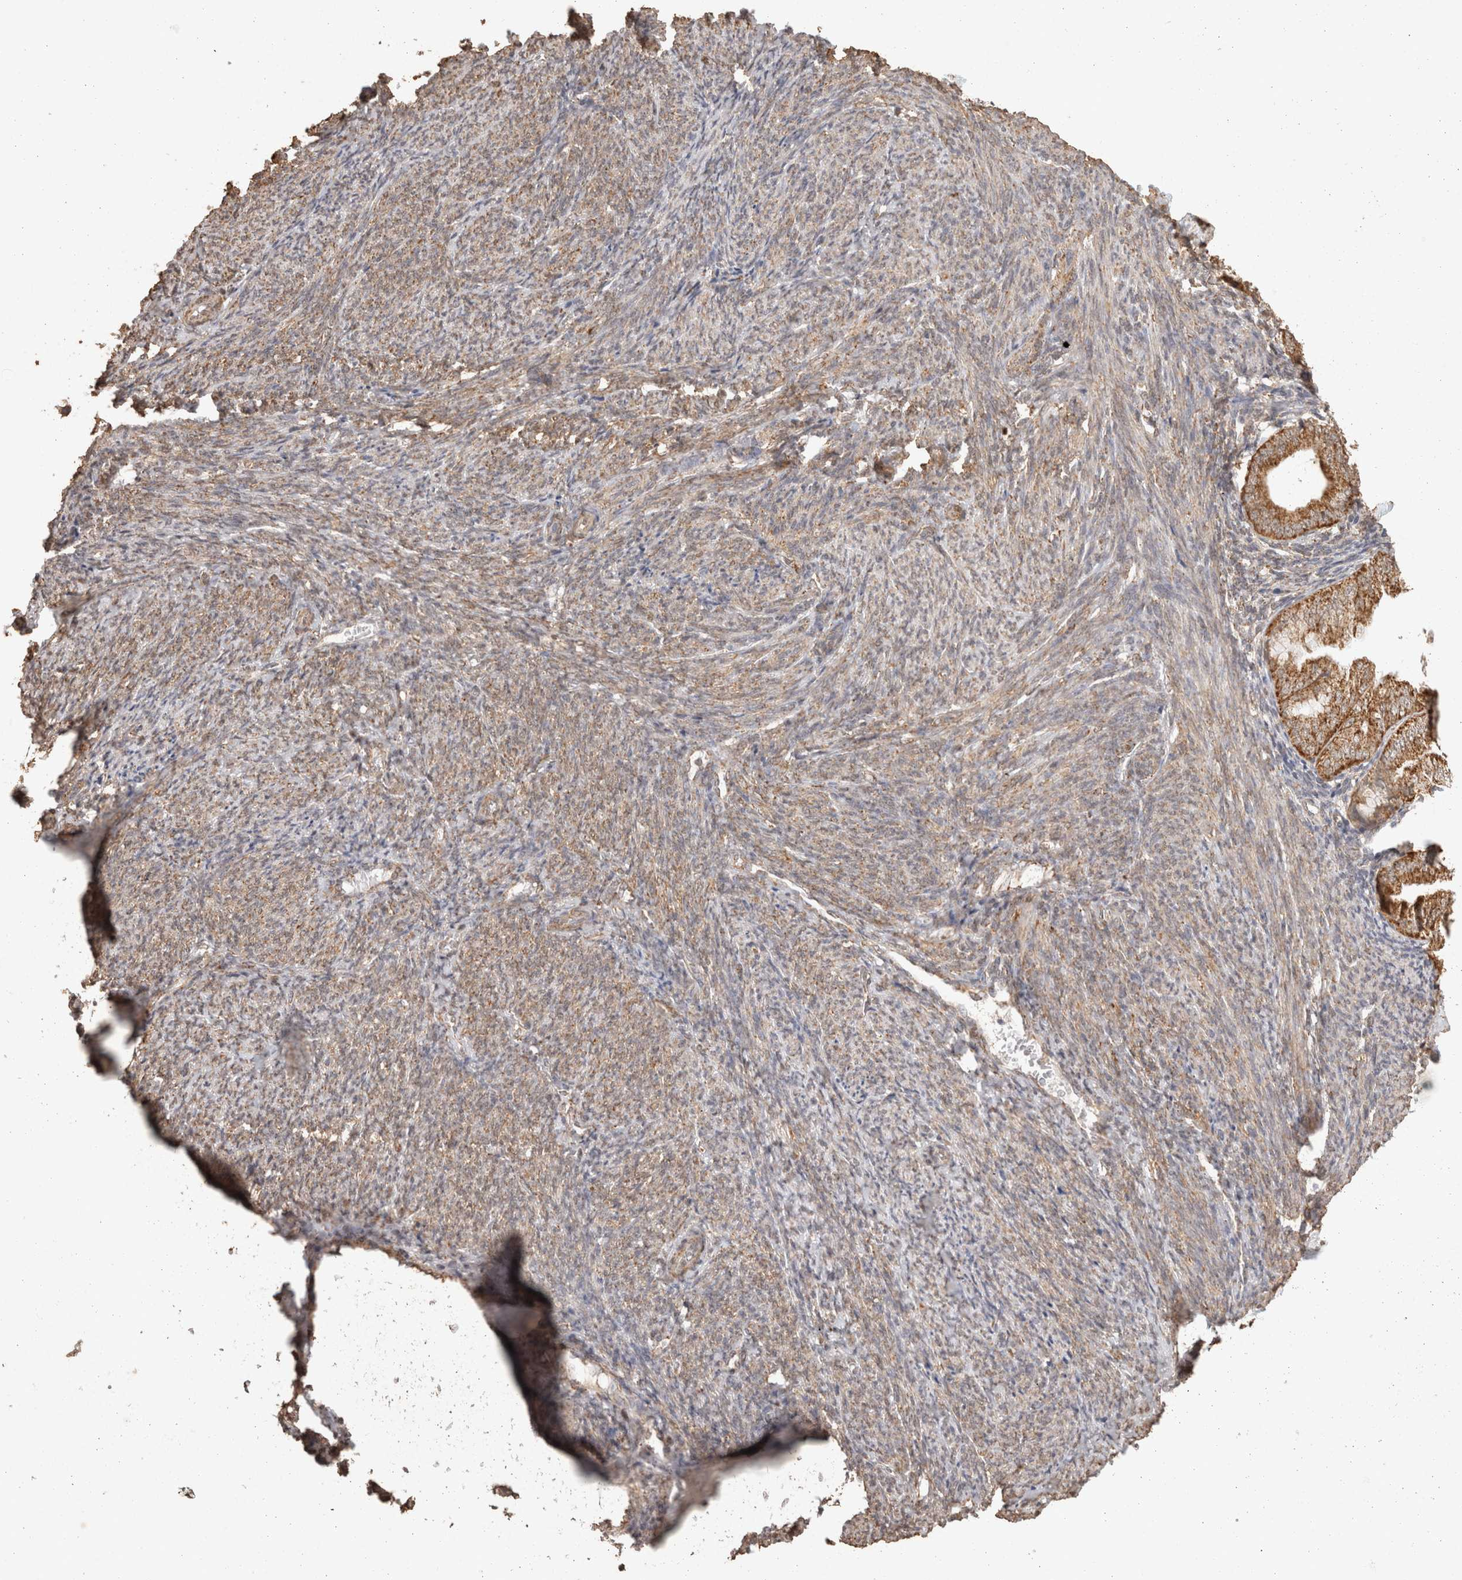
{"staining": {"intensity": "moderate", "quantity": ">75%", "location": "cytoplasmic/membranous"}, "tissue": "endometrial cancer", "cell_type": "Tumor cells", "image_type": "cancer", "snomed": [{"axis": "morphology", "description": "Adenocarcinoma, NOS"}, {"axis": "topography", "description": "Endometrium"}], "caption": "Tumor cells exhibit medium levels of moderate cytoplasmic/membranous positivity in about >75% of cells in human endometrial cancer (adenocarcinoma).", "gene": "BNIP3L", "patient": {"sex": "female", "age": 63}}